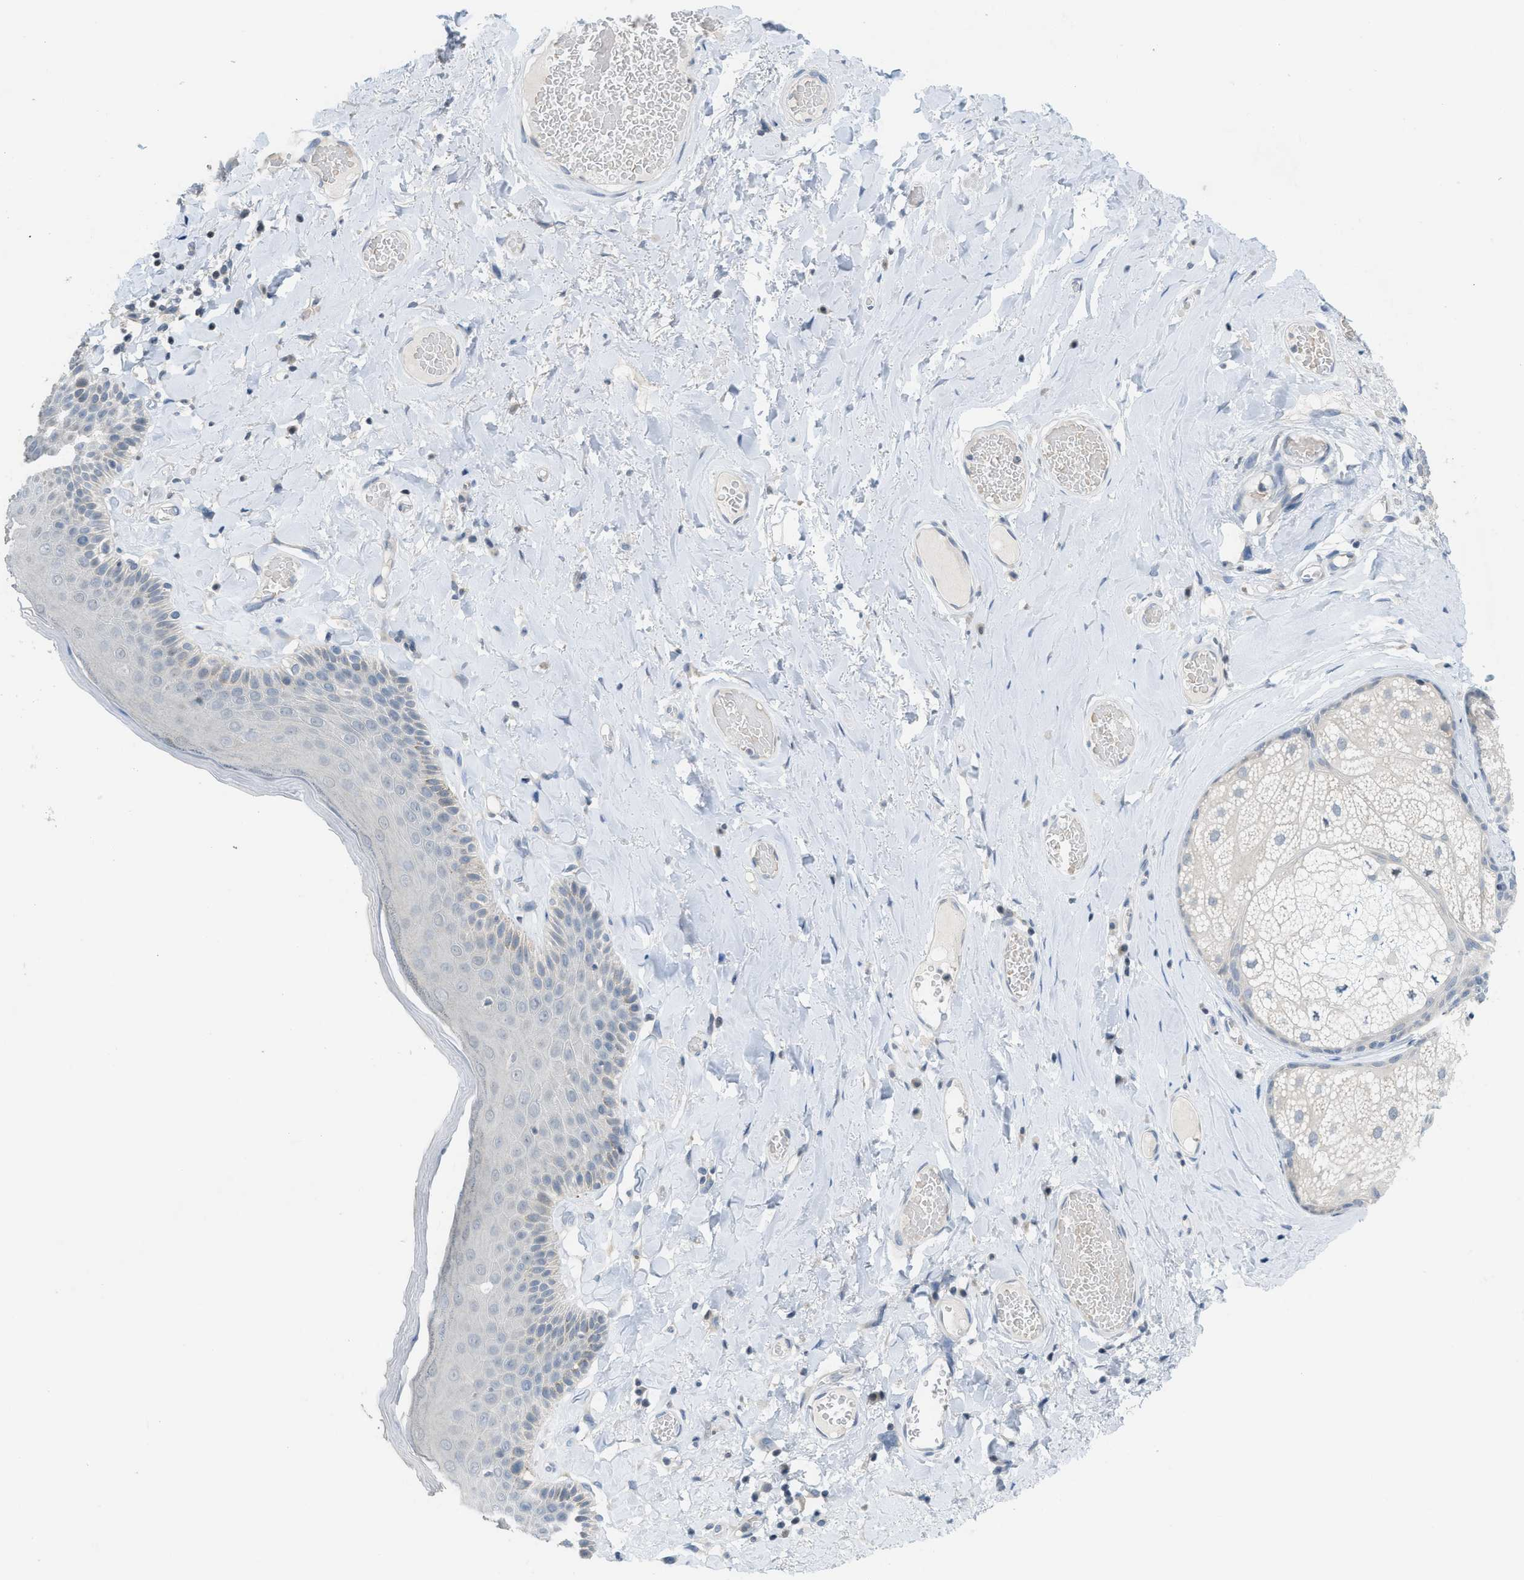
{"staining": {"intensity": "negative", "quantity": "none", "location": "none"}, "tissue": "skin", "cell_type": "Epidermal cells", "image_type": "normal", "snomed": [{"axis": "morphology", "description": "Normal tissue, NOS"}, {"axis": "topography", "description": "Anal"}], "caption": "This micrograph is of normal skin stained with immunohistochemistry to label a protein in brown with the nuclei are counter-stained blue. There is no staining in epidermal cells. (Brightfield microscopy of DAB (3,3'-diaminobenzidine) immunohistochemistry at high magnification).", "gene": "TXNDC2", "patient": {"sex": "male", "age": 69}}